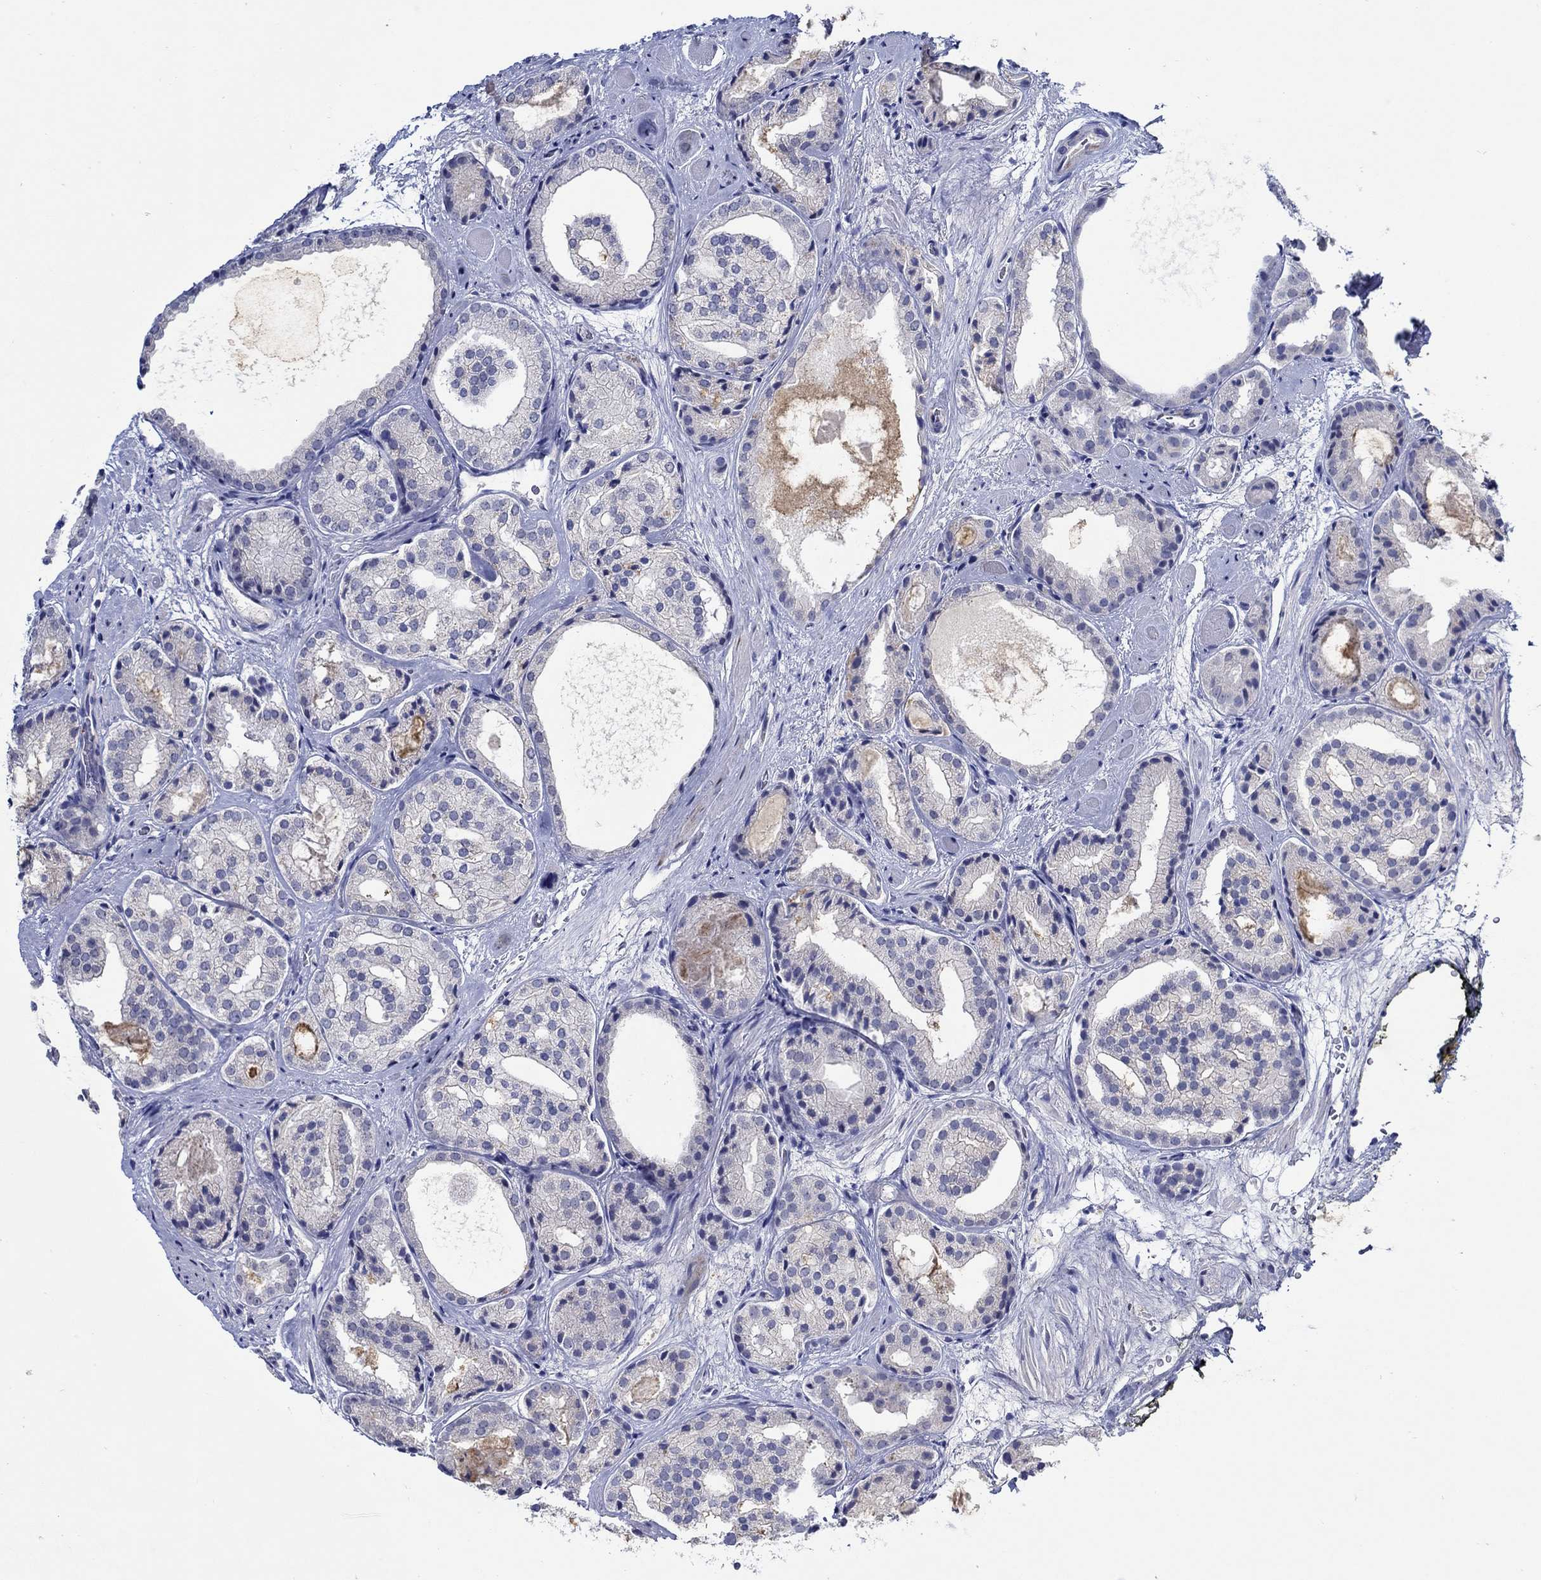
{"staining": {"intensity": "negative", "quantity": "none", "location": "none"}, "tissue": "prostate cancer", "cell_type": "Tumor cells", "image_type": "cancer", "snomed": [{"axis": "morphology", "description": "Adenocarcinoma, Low grade"}, {"axis": "topography", "description": "Prostate"}], "caption": "This is a micrograph of immunohistochemistry (IHC) staining of prostate cancer (low-grade adenocarcinoma), which shows no staining in tumor cells.", "gene": "MC2R", "patient": {"sex": "male", "age": 69}}